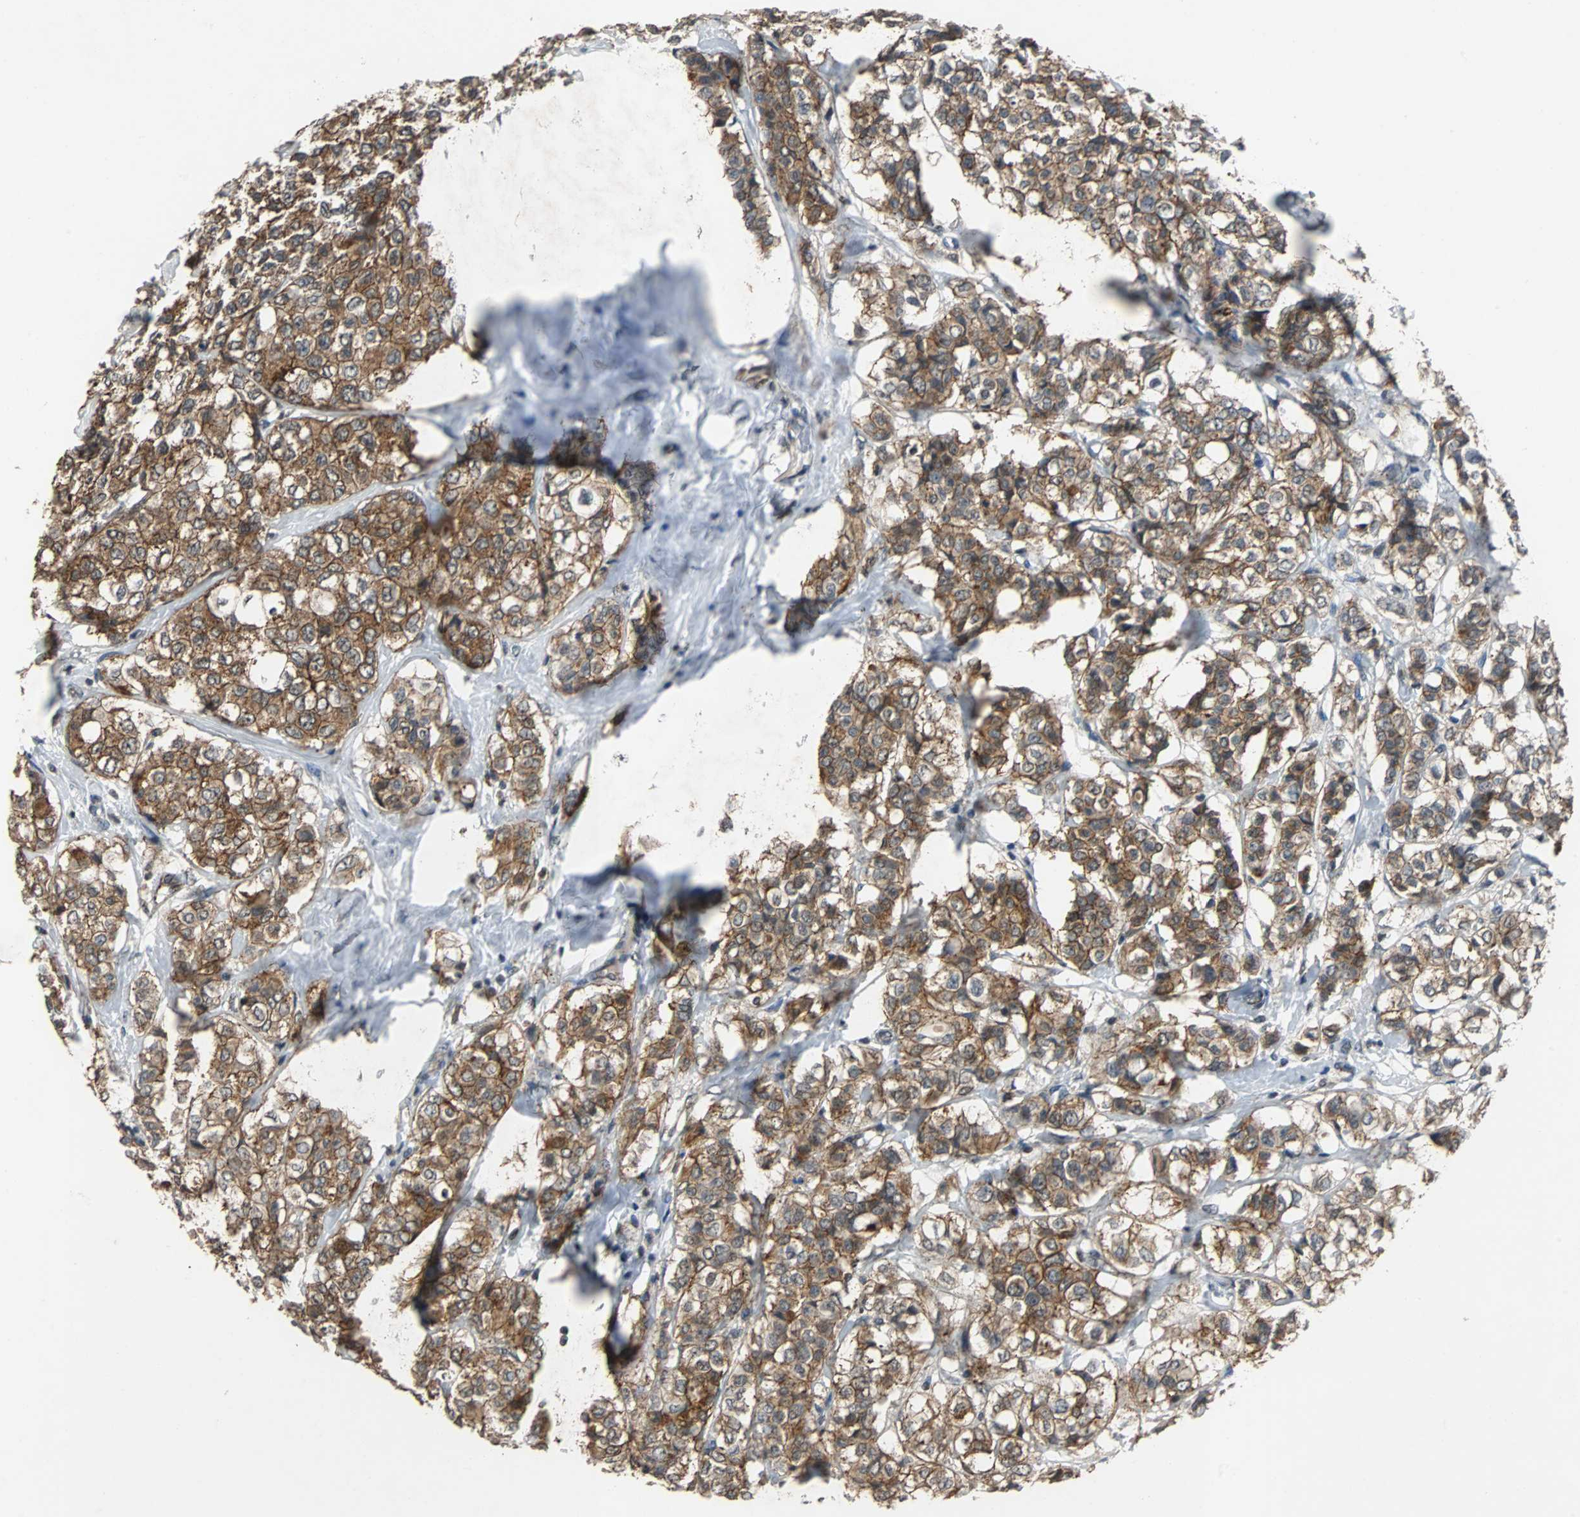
{"staining": {"intensity": "strong", "quantity": ">75%", "location": "cytoplasmic/membranous"}, "tissue": "breast cancer", "cell_type": "Tumor cells", "image_type": "cancer", "snomed": [{"axis": "morphology", "description": "Lobular carcinoma"}, {"axis": "topography", "description": "Breast"}], "caption": "Human breast lobular carcinoma stained with a protein marker shows strong staining in tumor cells.", "gene": "LSR", "patient": {"sex": "female", "age": 60}}